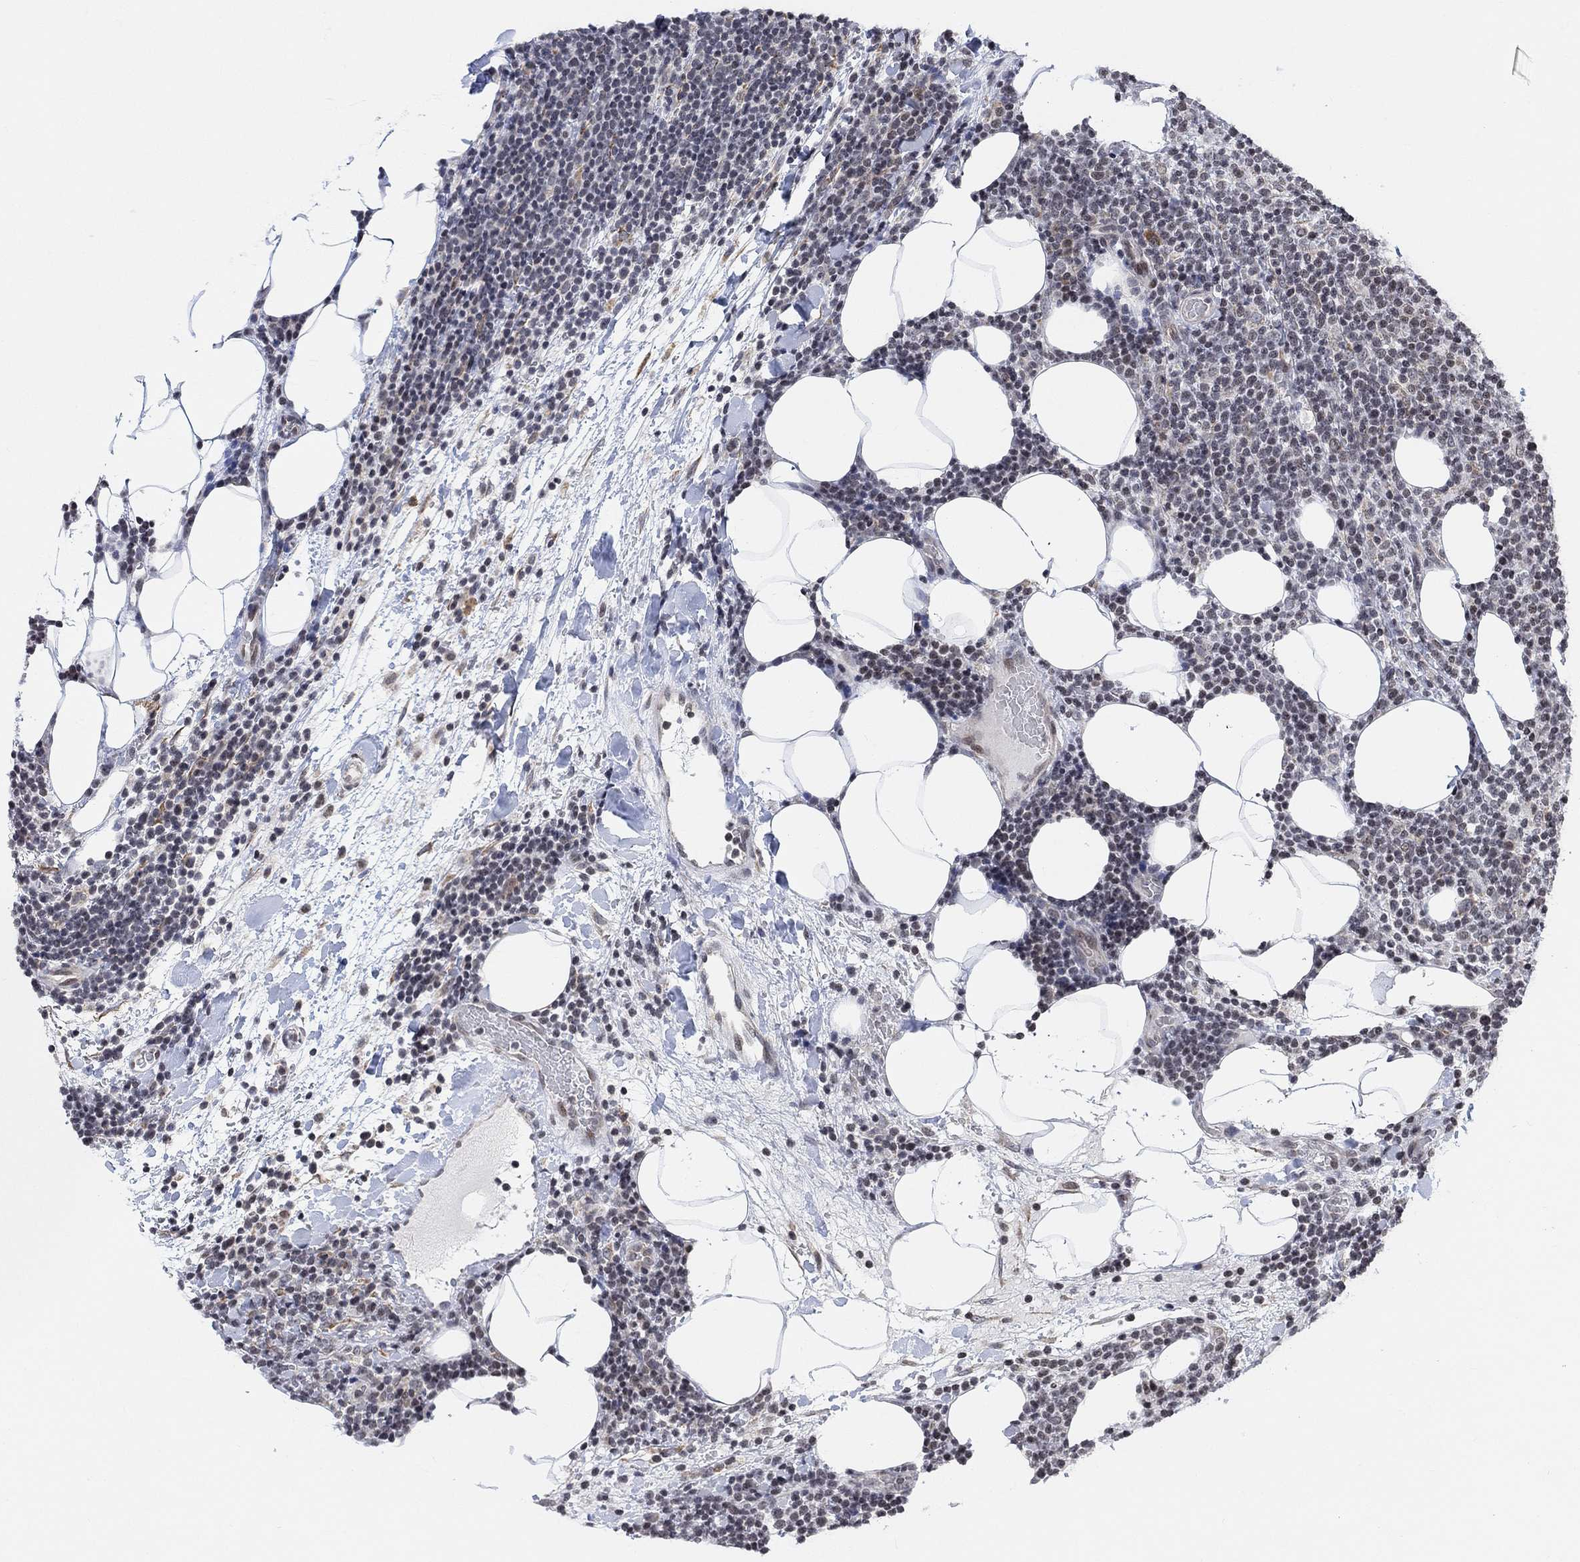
{"staining": {"intensity": "negative", "quantity": "none", "location": "none"}, "tissue": "lymphoma", "cell_type": "Tumor cells", "image_type": "cancer", "snomed": [{"axis": "morphology", "description": "Malignant lymphoma, non-Hodgkin's type, High grade"}, {"axis": "topography", "description": "Lymph node"}], "caption": "High power microscopy histopathology image of an immunohistochemistry (IHC) histopathology image of high-grade malignant lymphoma, non-Hodgkin's type, revealing no significant expression in tumor cells.", "gene": "ABHD14A", "patient": {"sex": "male", "age": 61}}